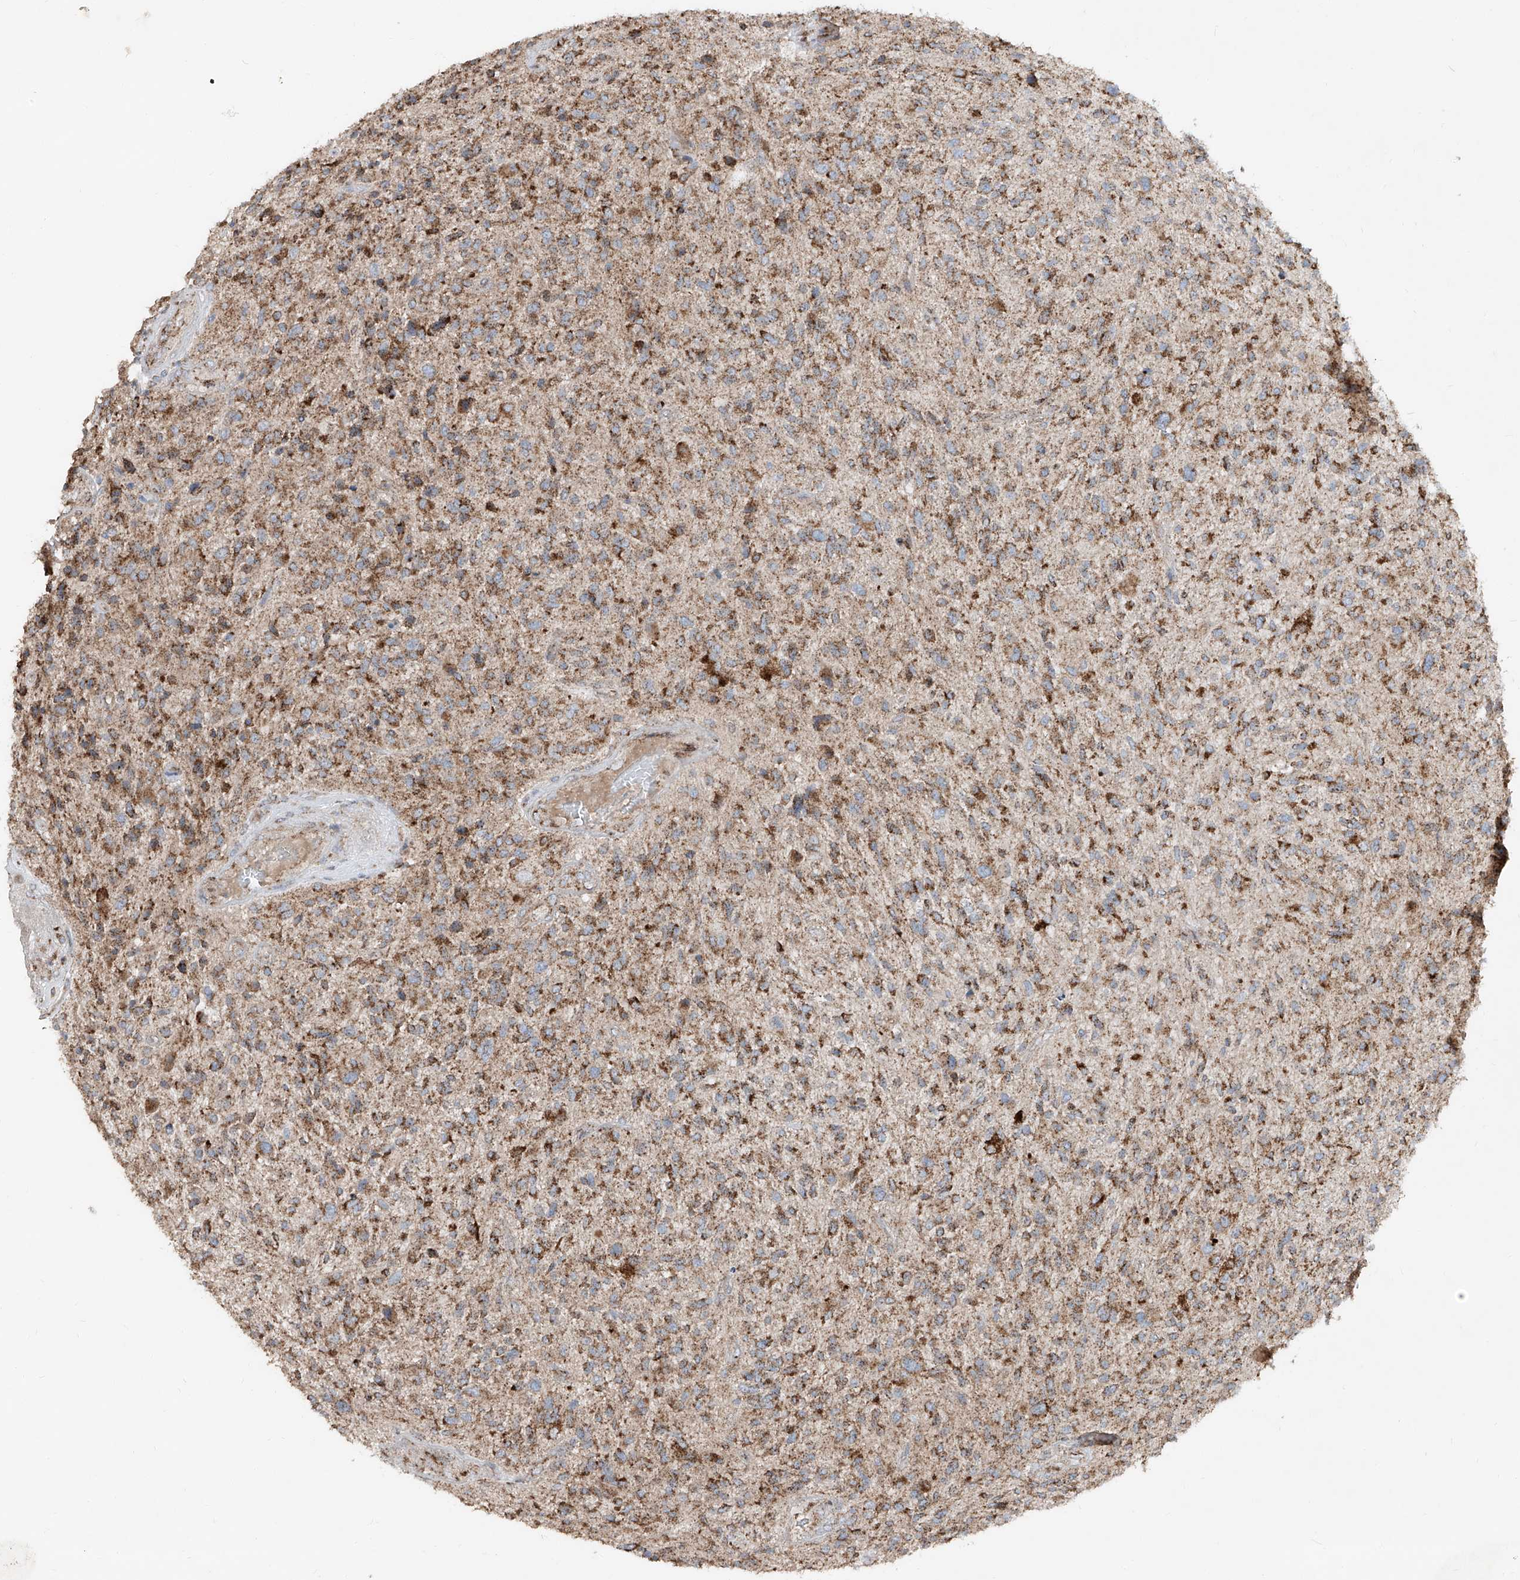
{"staining": {"intensity": "moderate", "quantity": ">75%", "location": "cytoplasmic/membranous"}, "tissue": "glioma", "cell_type": "Tumor cells", "image_type": "cancer", "snomed": [{"axis": "morphology", "description": "Glioma, malignant, High grade"}, {"axis": "topography", "description": "Brain"}], "caption": "Malignant glioma (high-grade) stained for a protein demonstrates moderate cytoplasmic/membranous positivity in tumor cells.", "gene": "ABCD3", "patient": {"sex": "male", "age": 47}}